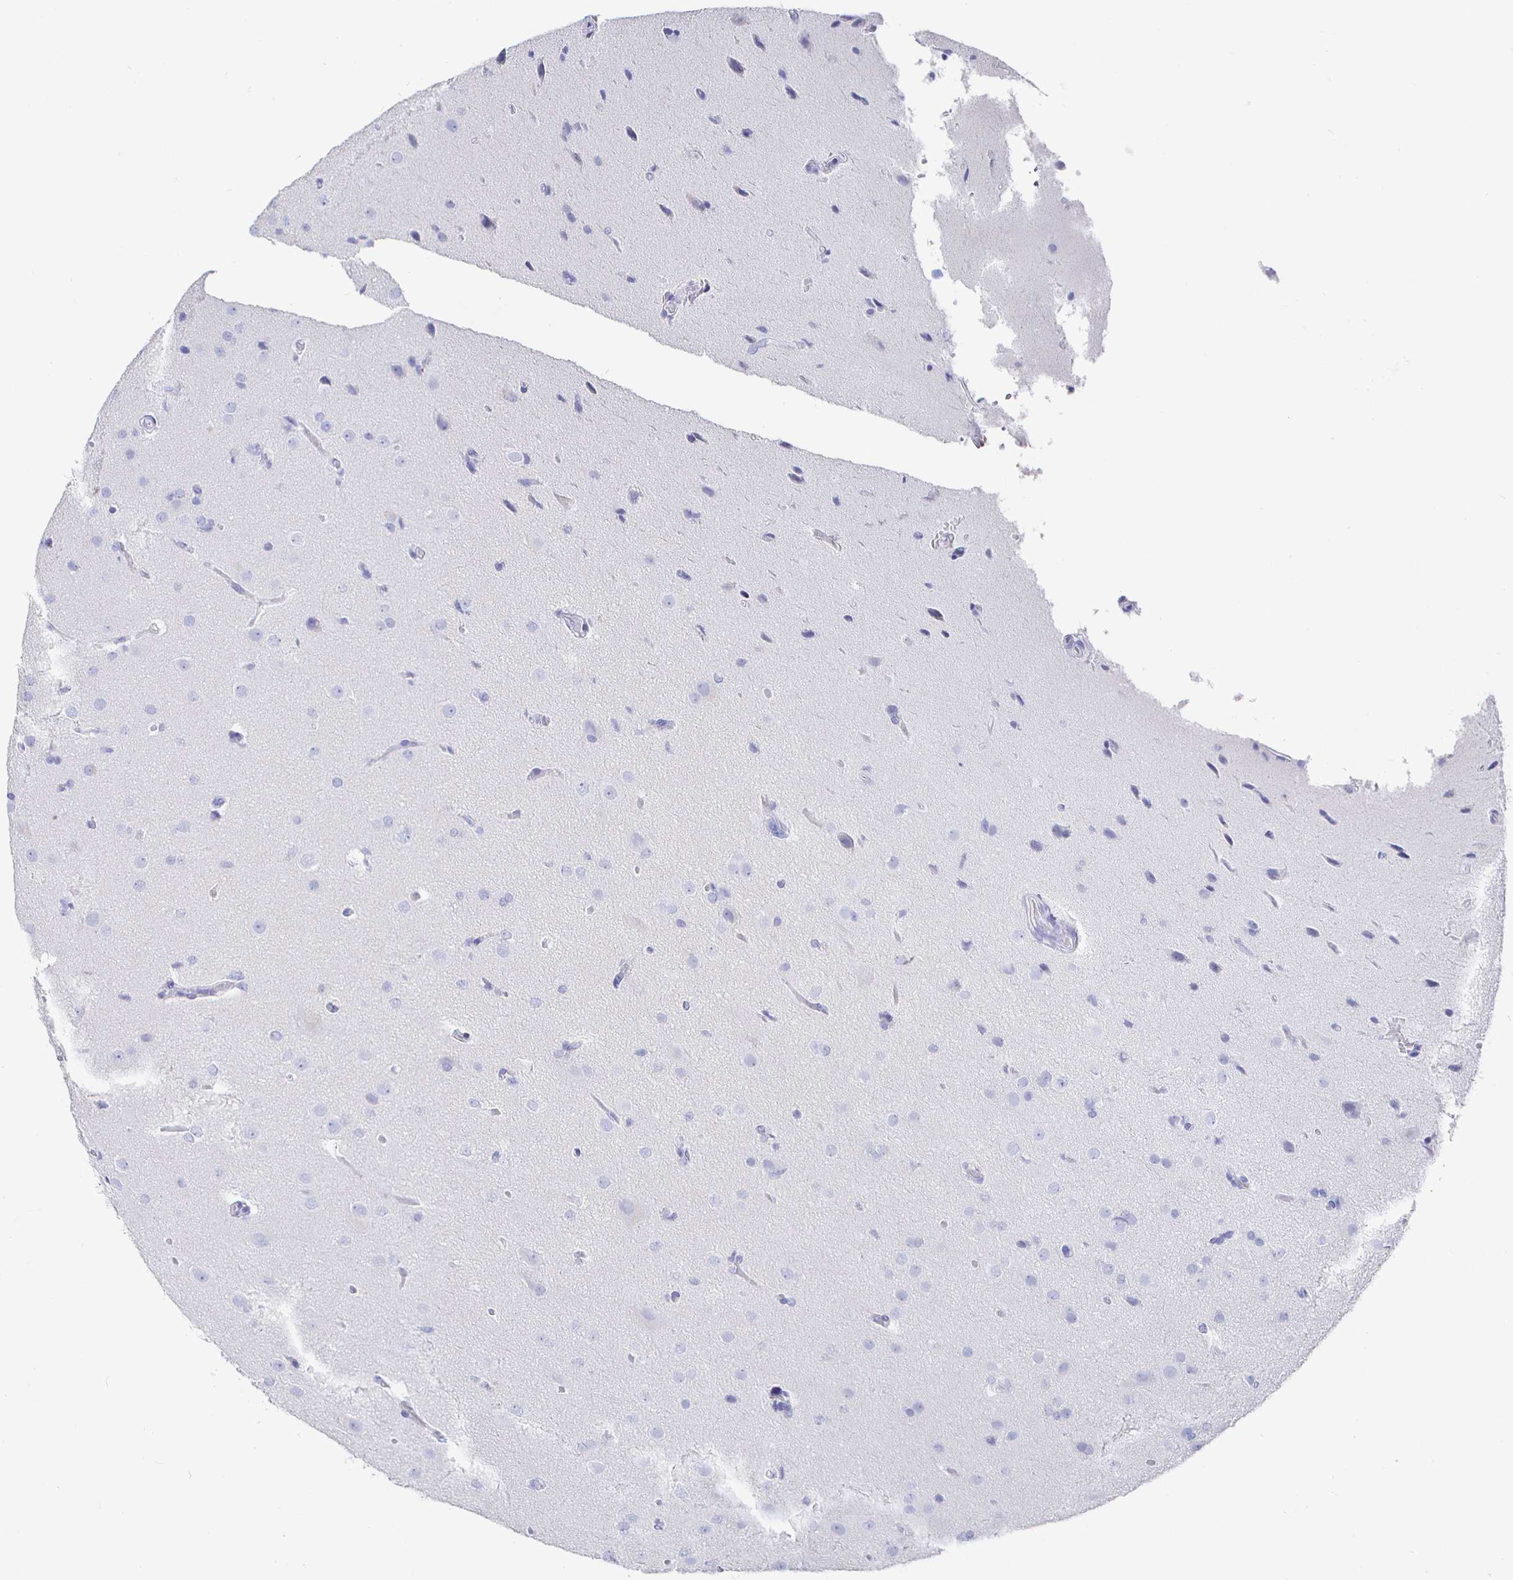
{"staining": {"intensity": "negative", "quantity": "none", "location": "none"}, "tissue": "glioma", "cell_type": "Tumor cells", "image_type": "cancer", "snomed": [{"axis": "morphology", "description": "Glioma, malignant, Low grade"}, {"axis": "topography", "description": "Brain"}], "caption": "Tumor cells show no significant protein expression in malignant low-grade glioma.", "gene": "CLCA1", "patient": {"sex": "male", "age": 26}}